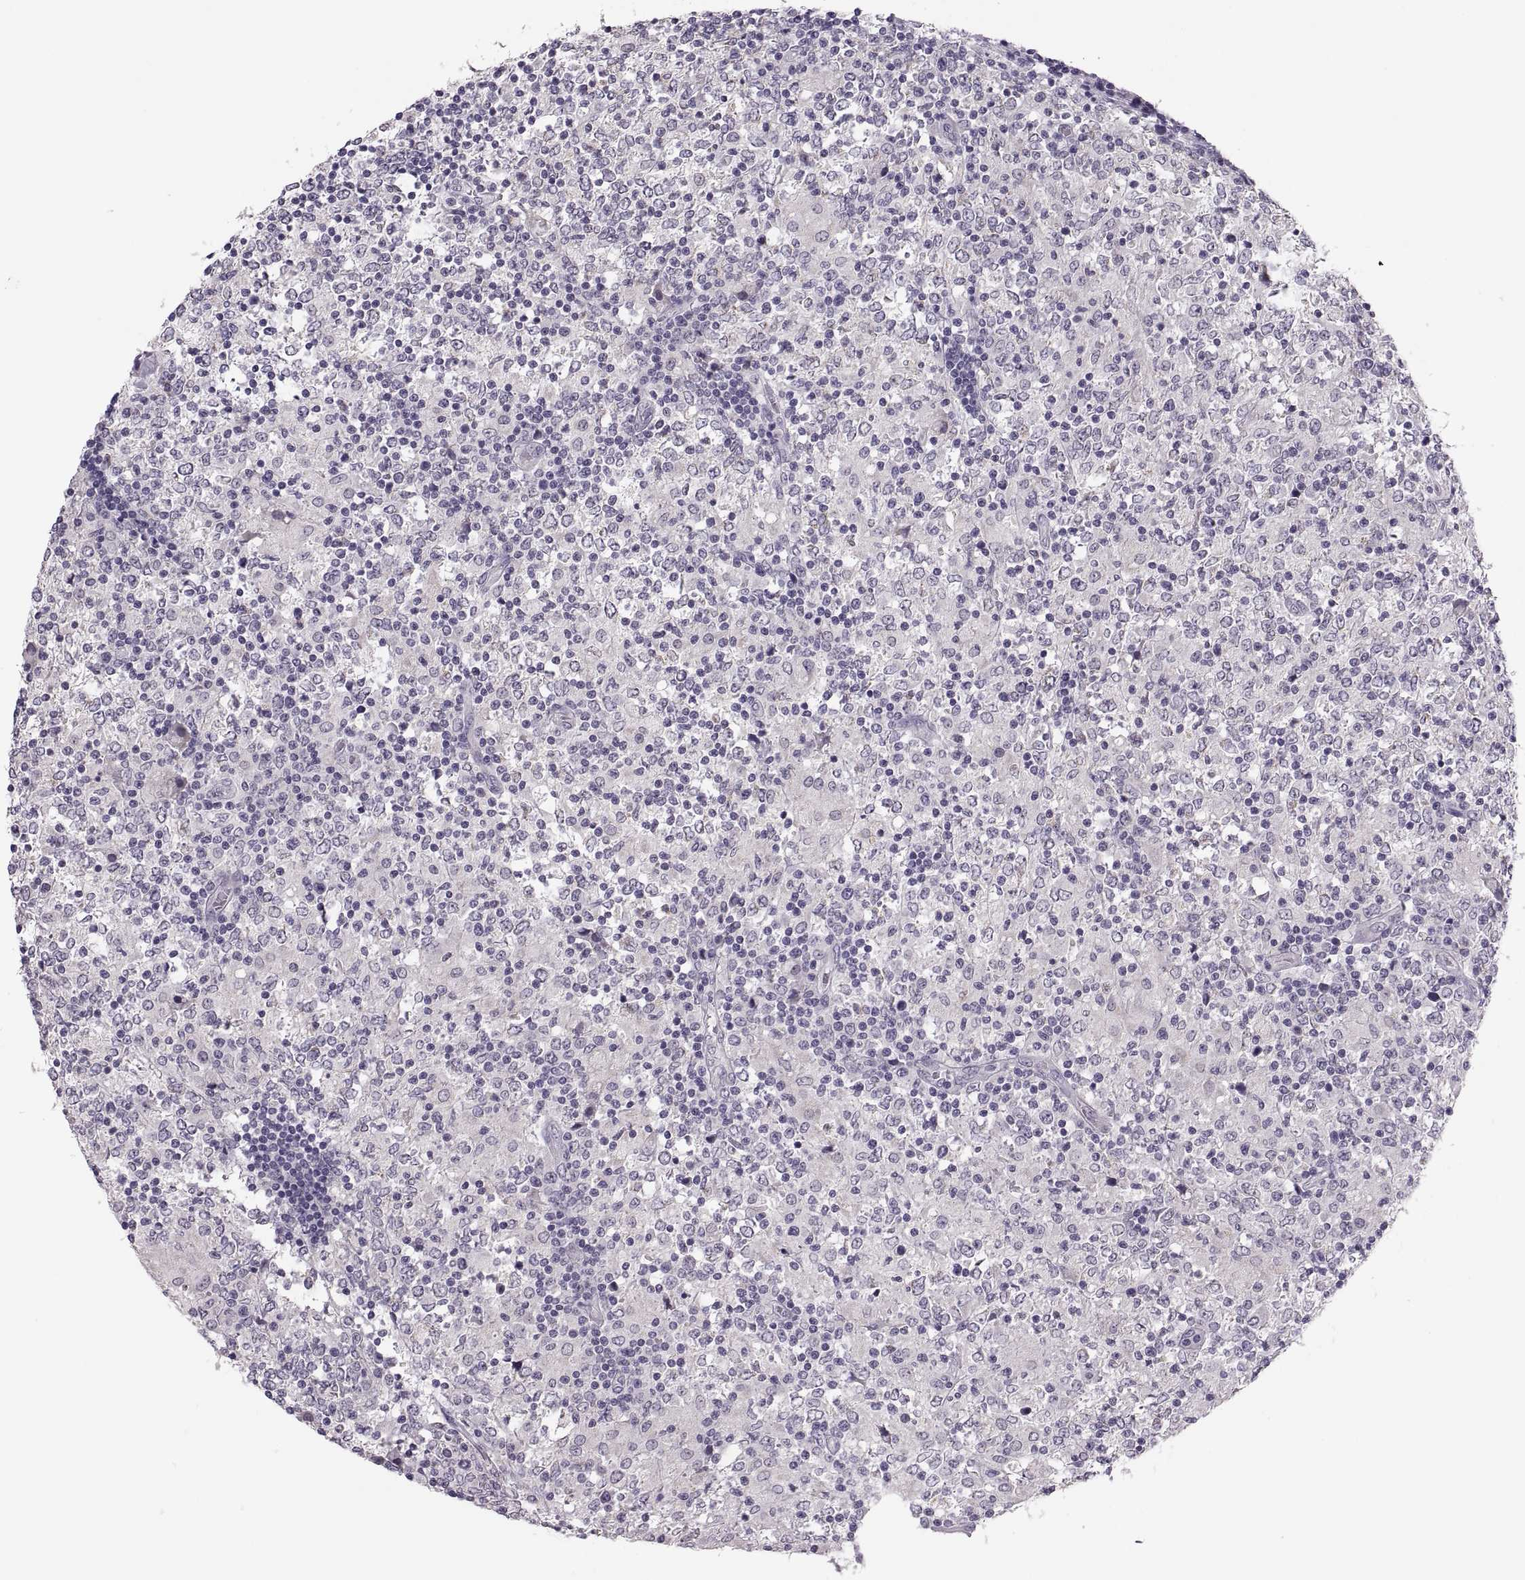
{"staining": {"intensity": "negative", "quantity": "none", "location": "none"}, "tissue": "lymphoma", "cell_type": "Tumor cells", "image_type": "cancer", "snomed": [{"axis": "morphology", "description": "Malignant lymphoma, non-Hodgkin's type, High grade"}, {"axis": "topography", "description": "Lymph node"}], "caption": "This is a image of IHC staining of high-grade malignant lymphoma, non-Hodgkin's type, which shows no expression in tumor cells.", "gene": "ADH6", "patient": {"sex": "female", "age": 84}}